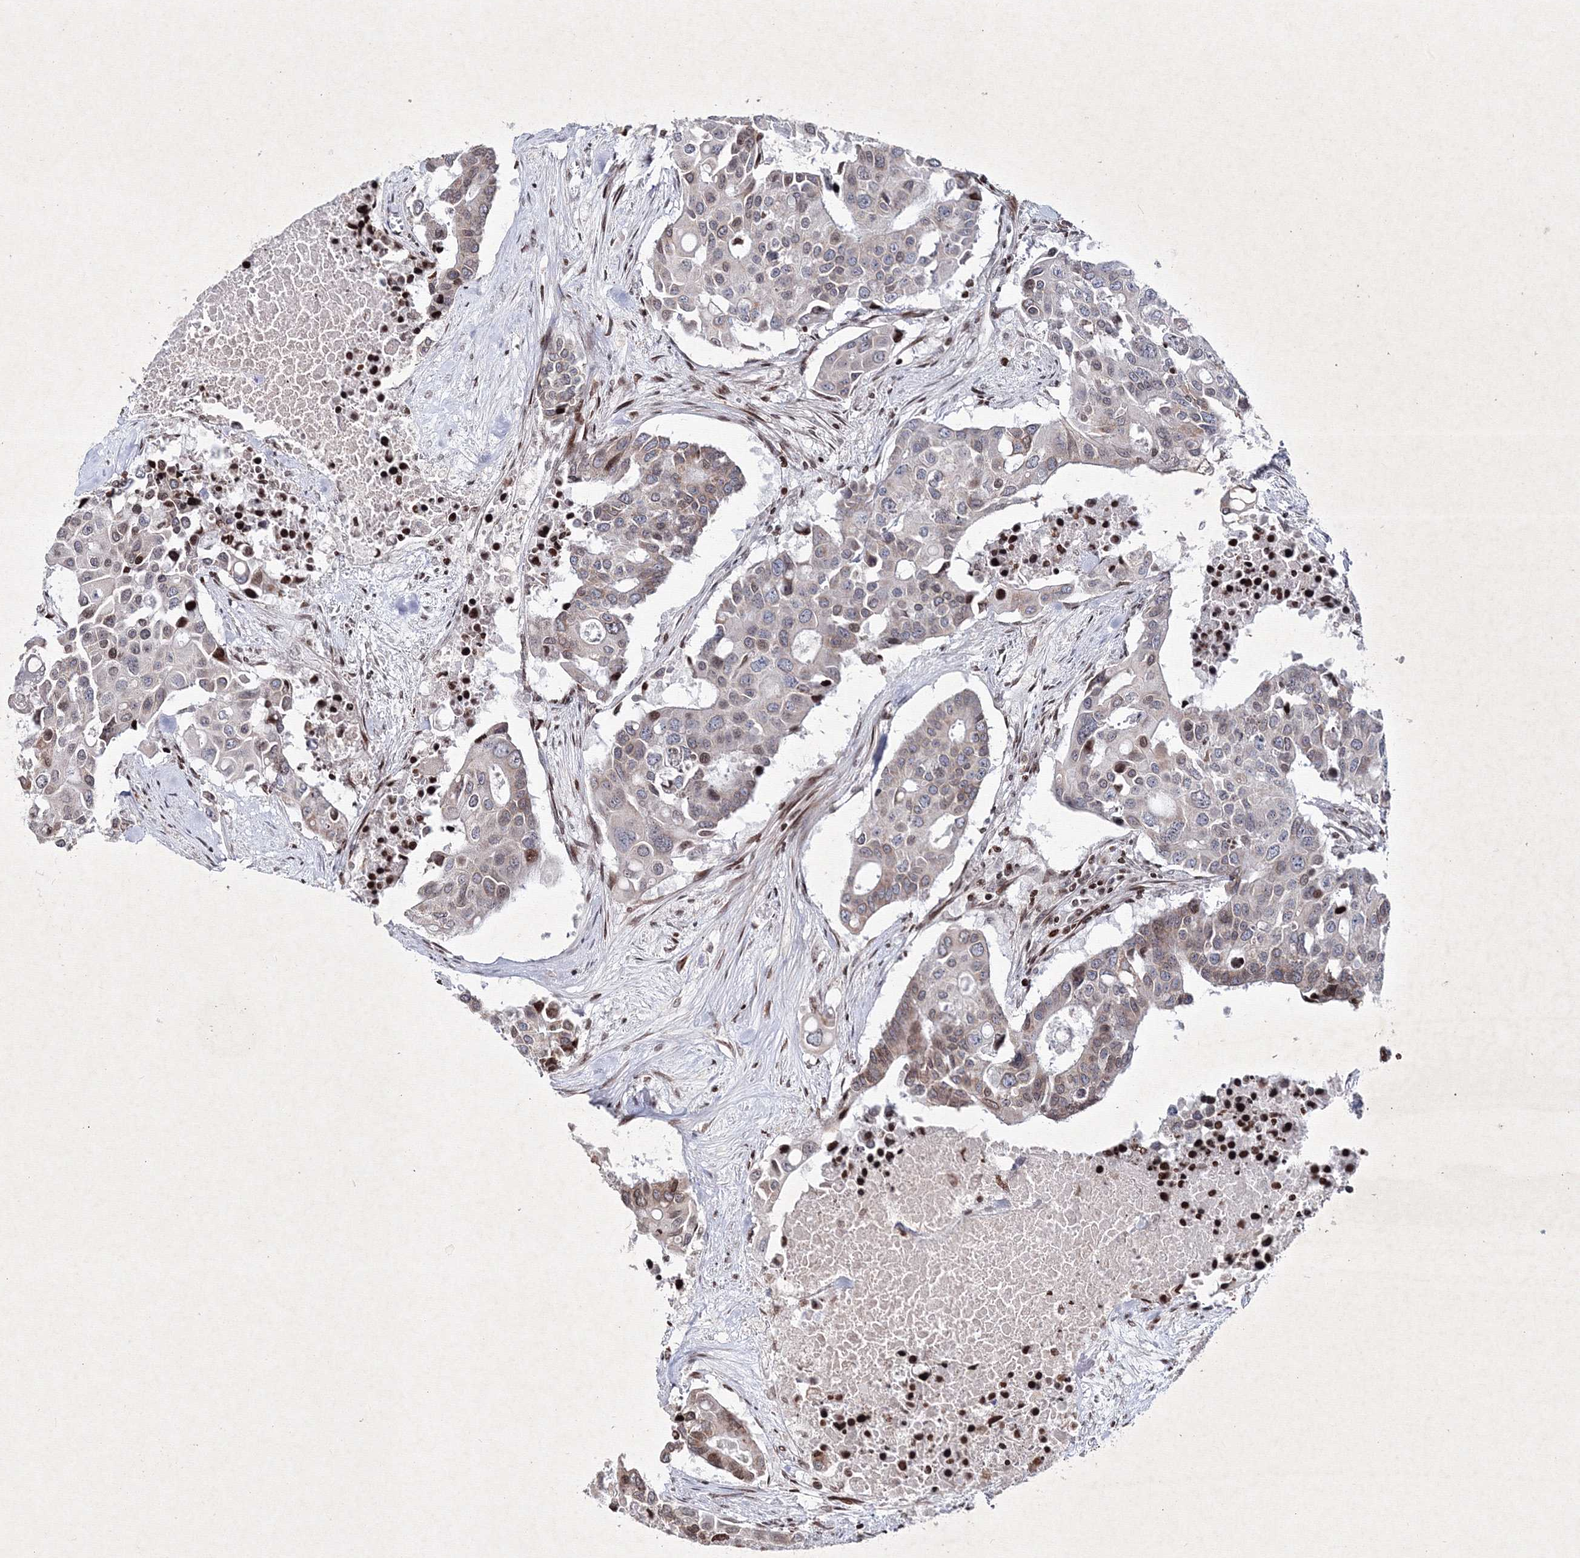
{"staining": {"intensity": "moderate", "quantity": "<25%", "location": "nuclear"}, "tissue": "colorectal cancer", "cell_type": "Tumor cells", "image_type": "cancer", "snomed": [{"axis": "morphology", "description": "Adenocarcinoma, NOS"}, {"axis": "topography", "description": "Colon"}], "caption": "Tumor cells show low levels of moderate nuclear staining in approximately <25% of cells in human colorectal cancer (adenocarcinoma).", "gene": "SMIM29", "patient": {"sex": "male", "age": 77}}